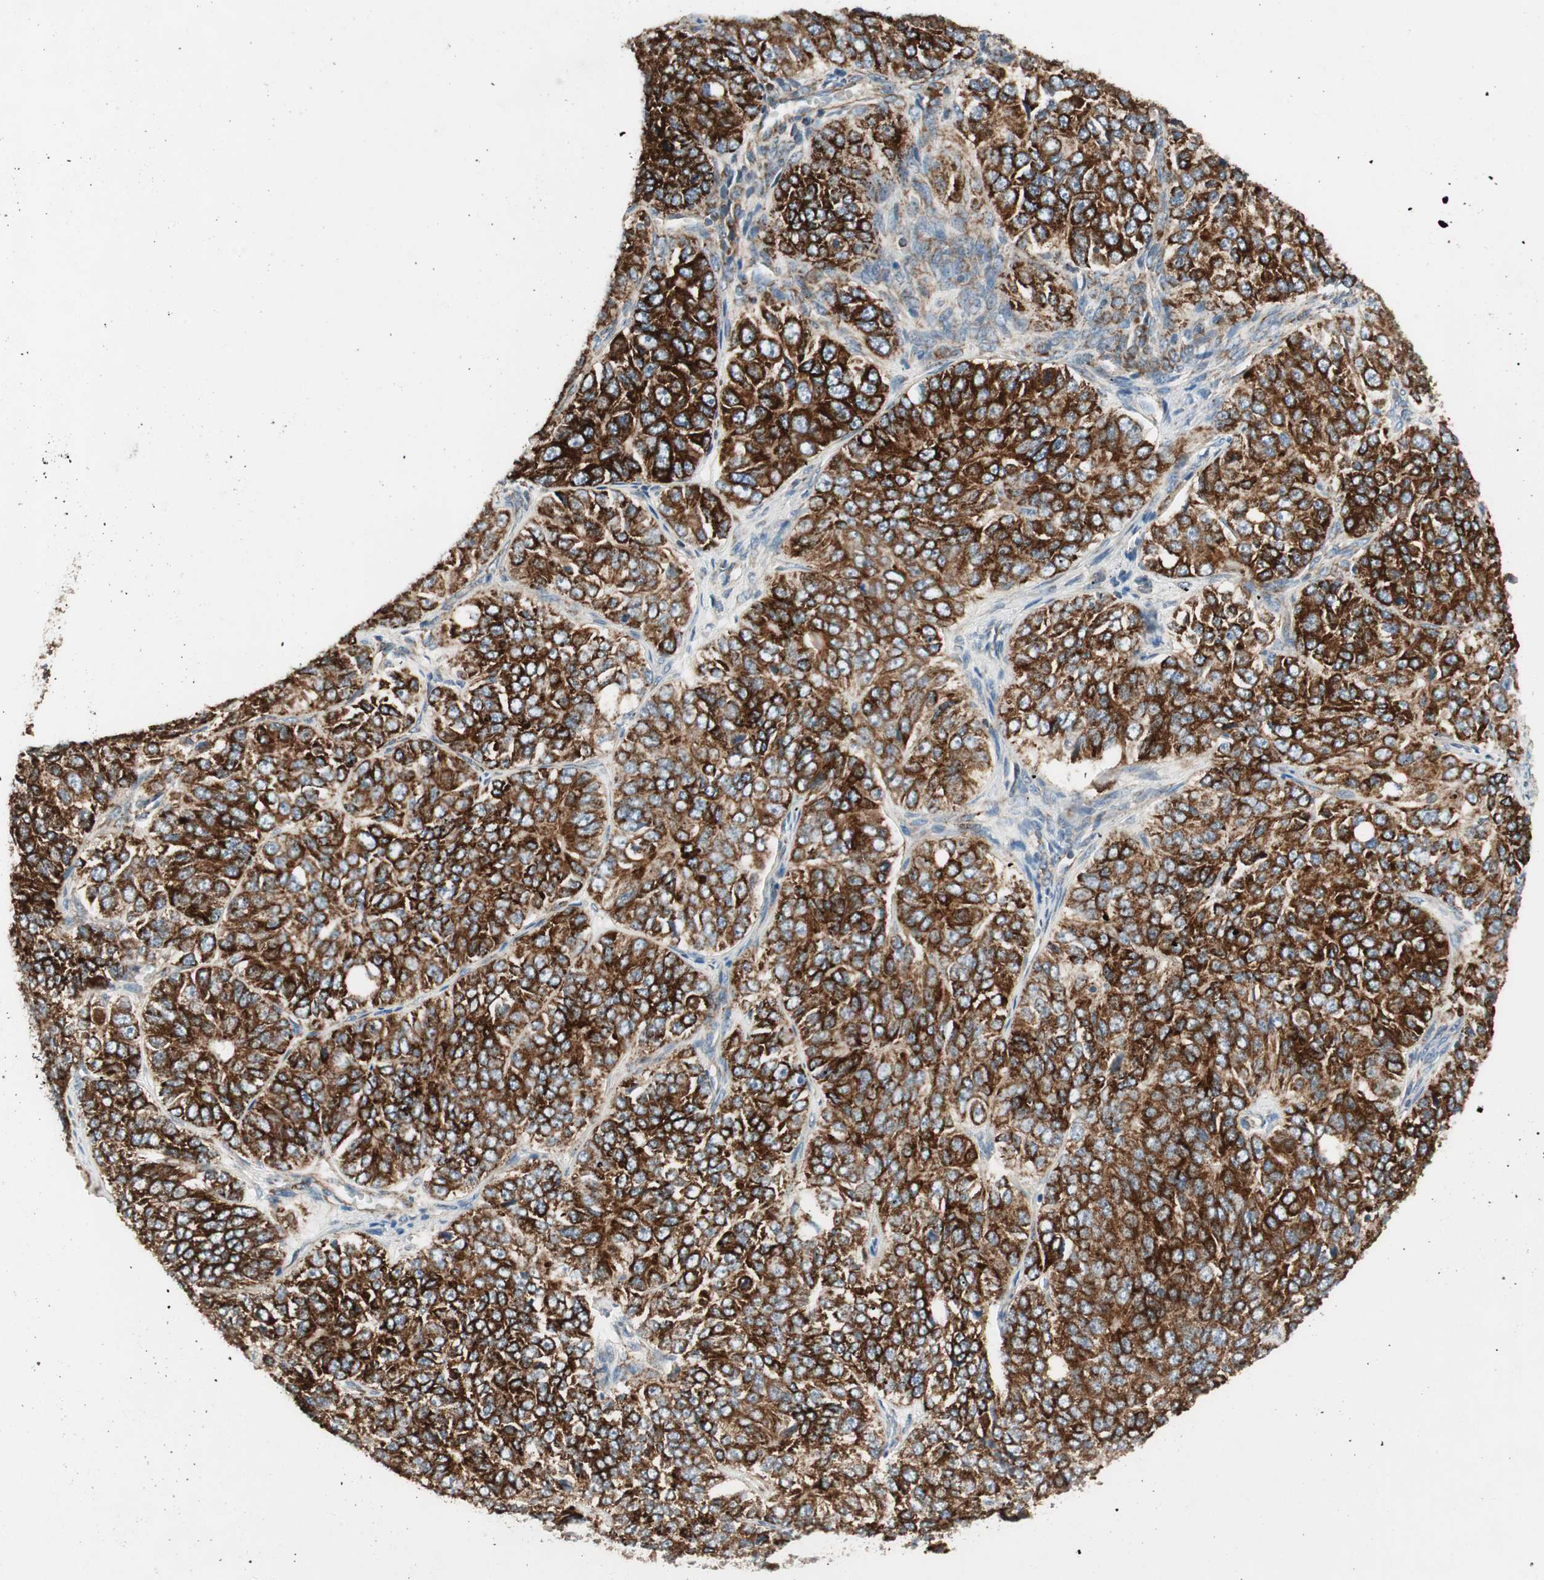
{"staining": {"intensity": "strong", "quantity": ">75%", "location": "cytoplasmic/membranous"}, "tissue": "ovarian cancer", "cell_type": "Tumor cells", "image_type": "cancer", "snomed": [{"axis": "morphology", "description": "Carcinoma, endometroid"}, {"axis": "topography", "description": "Ovary"}], "caption": "A micrograph showing strong cytoplasmic/membranous positivity in approximately >75% of tumor cells in ovarian cancer (endometroid carcinoma), as visualized by brown immunohistochemical staining.", "gene": "AKAP1", "patient": {"sex": "female", "age": 51}}